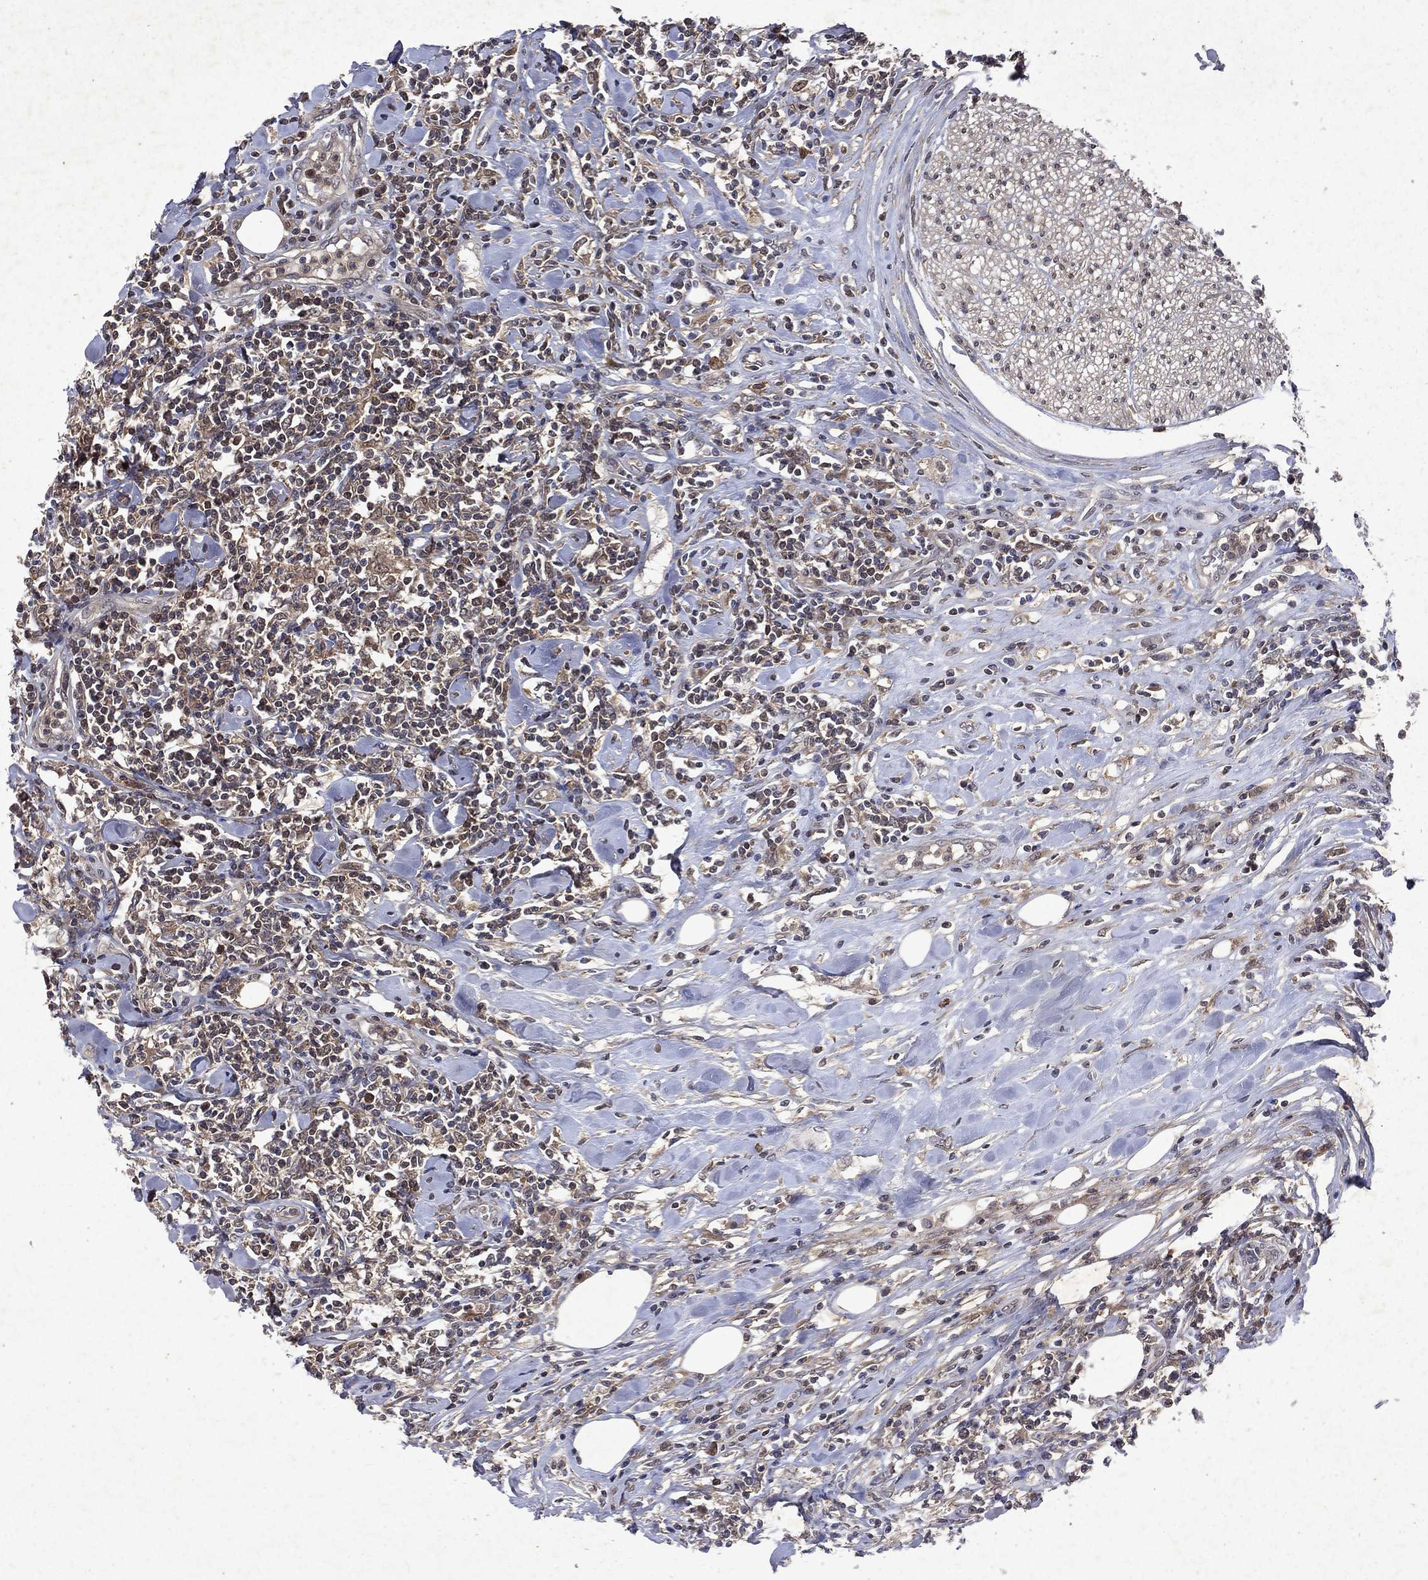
{"staining": {"intensity": "weak", "quantity": "<25%", "location": "cytoplasmic/membranous"}, "tissue": "lymphoma", "cell_type": "Tumor cells", "image_type": "cancer", "snomed": [{"axis": "morphology", "description": "Malignant lymphoma, non-Hodgkin's type, High grade"}, {"axis": "topography", "description": "Lymph node"}], "caption": "A high-resolution photomicrograph shows IHC staining of lymphoma, which reveals no significant positivity in tumor cells.", "gene": "MTAP", "patient": {"sex": "female", "age": 84}}